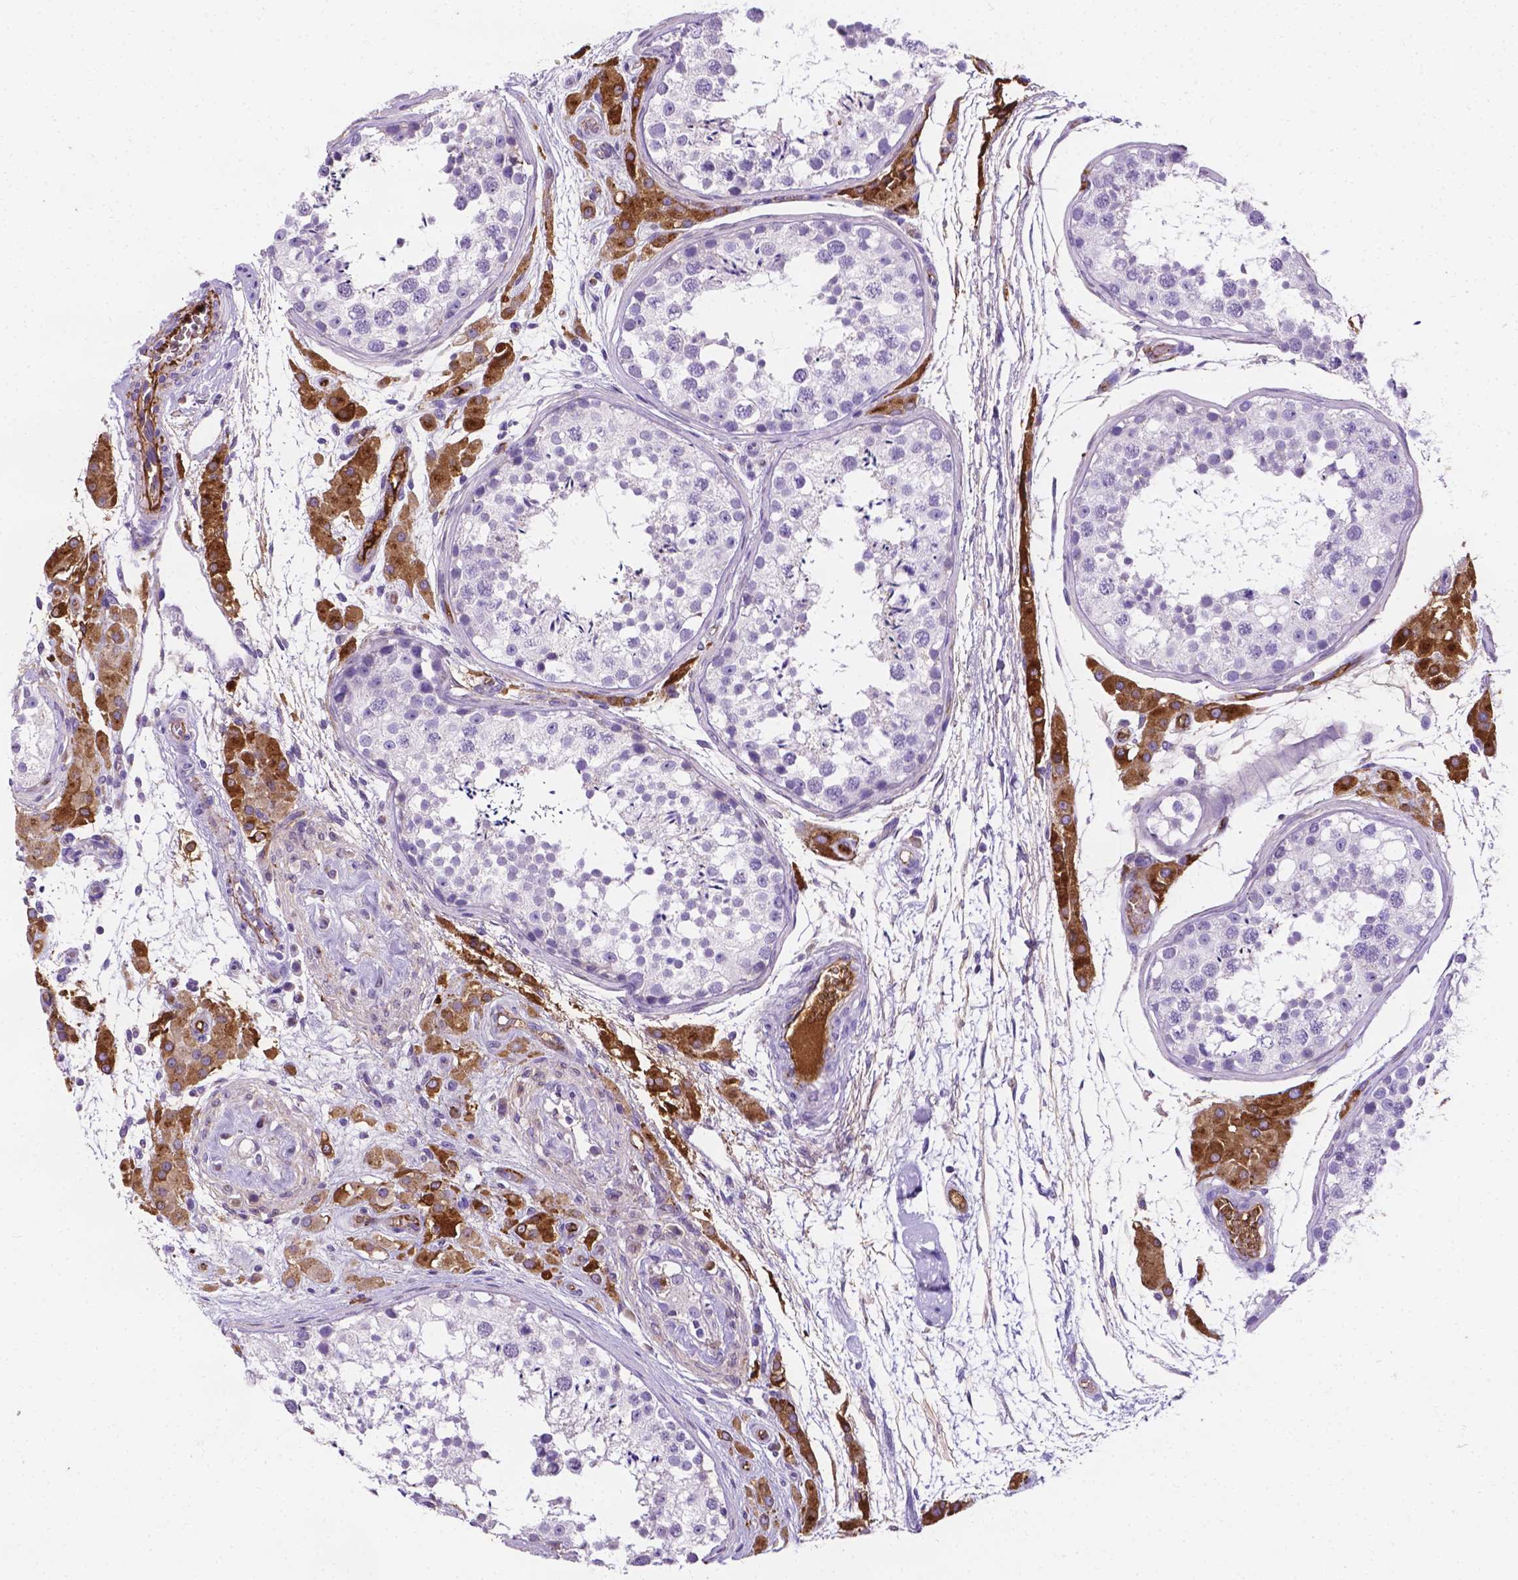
{"staining": {"intensity": "negative", "quantity": "none", "location": "none"}, "tissue": "testis", "cell_type": "Cells in seminiferous ducts", "image_type": "normal", "snomed": [{"axis": "morphology", "description": "Normal tissue, NOS"}, {"axis": "morphology", "description": "Seminoma, NOS"}, {"axis": "topography", "description": "Testis"}], "caption": "High magnification brightfield microscopy of normal testis stained with DAB (3,3'-diaminobenzidine) (brown) and counterstained with hematoxylin (blue): cells in seminiferous ducts show no significant positivity.", "gene": "APOE", "patient": {"sex": "male", "age": 29}}